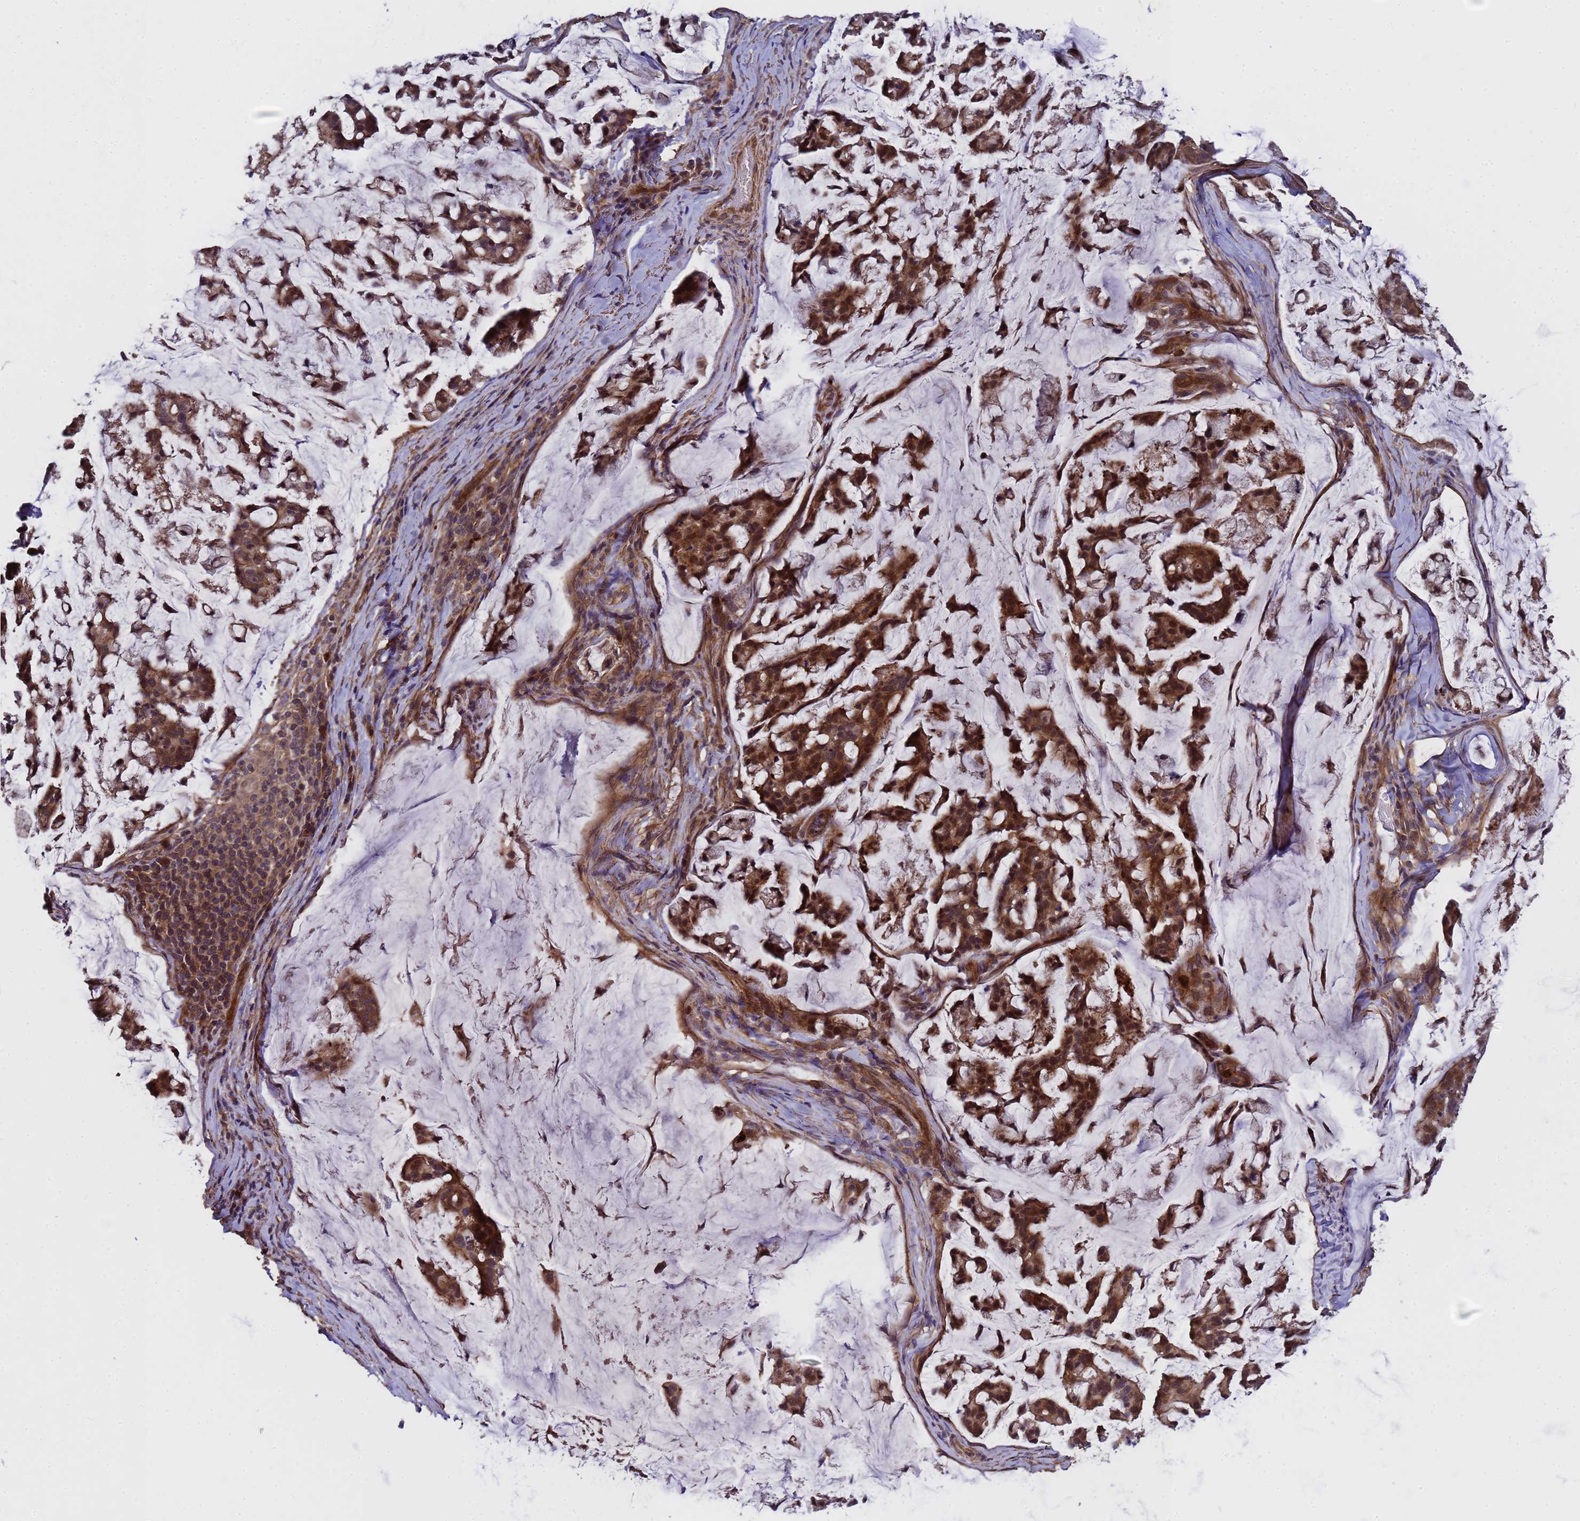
{"staining": {"intensity": "strong", "quantity": ">75%", "location": "cytoplasmic/membranous,nuclear"}, "tissue": "stomach cancer", "cell_type": "Tumor cells", "image_type": "cancer", "snomed": [{"axis": "morphology", "description": "Adenocarcinoma, NOS"}, {"axis": "topography", "description": "Stomach, lower"}], "caption": "Adenocarcinoma (stomach) tissue demonstrates strong cytoplasmic/membranous and nuclear positivity in about >75% of tumor cells", "gene": "GSTCD", "patient": {"sex": "male", "age": 67}}